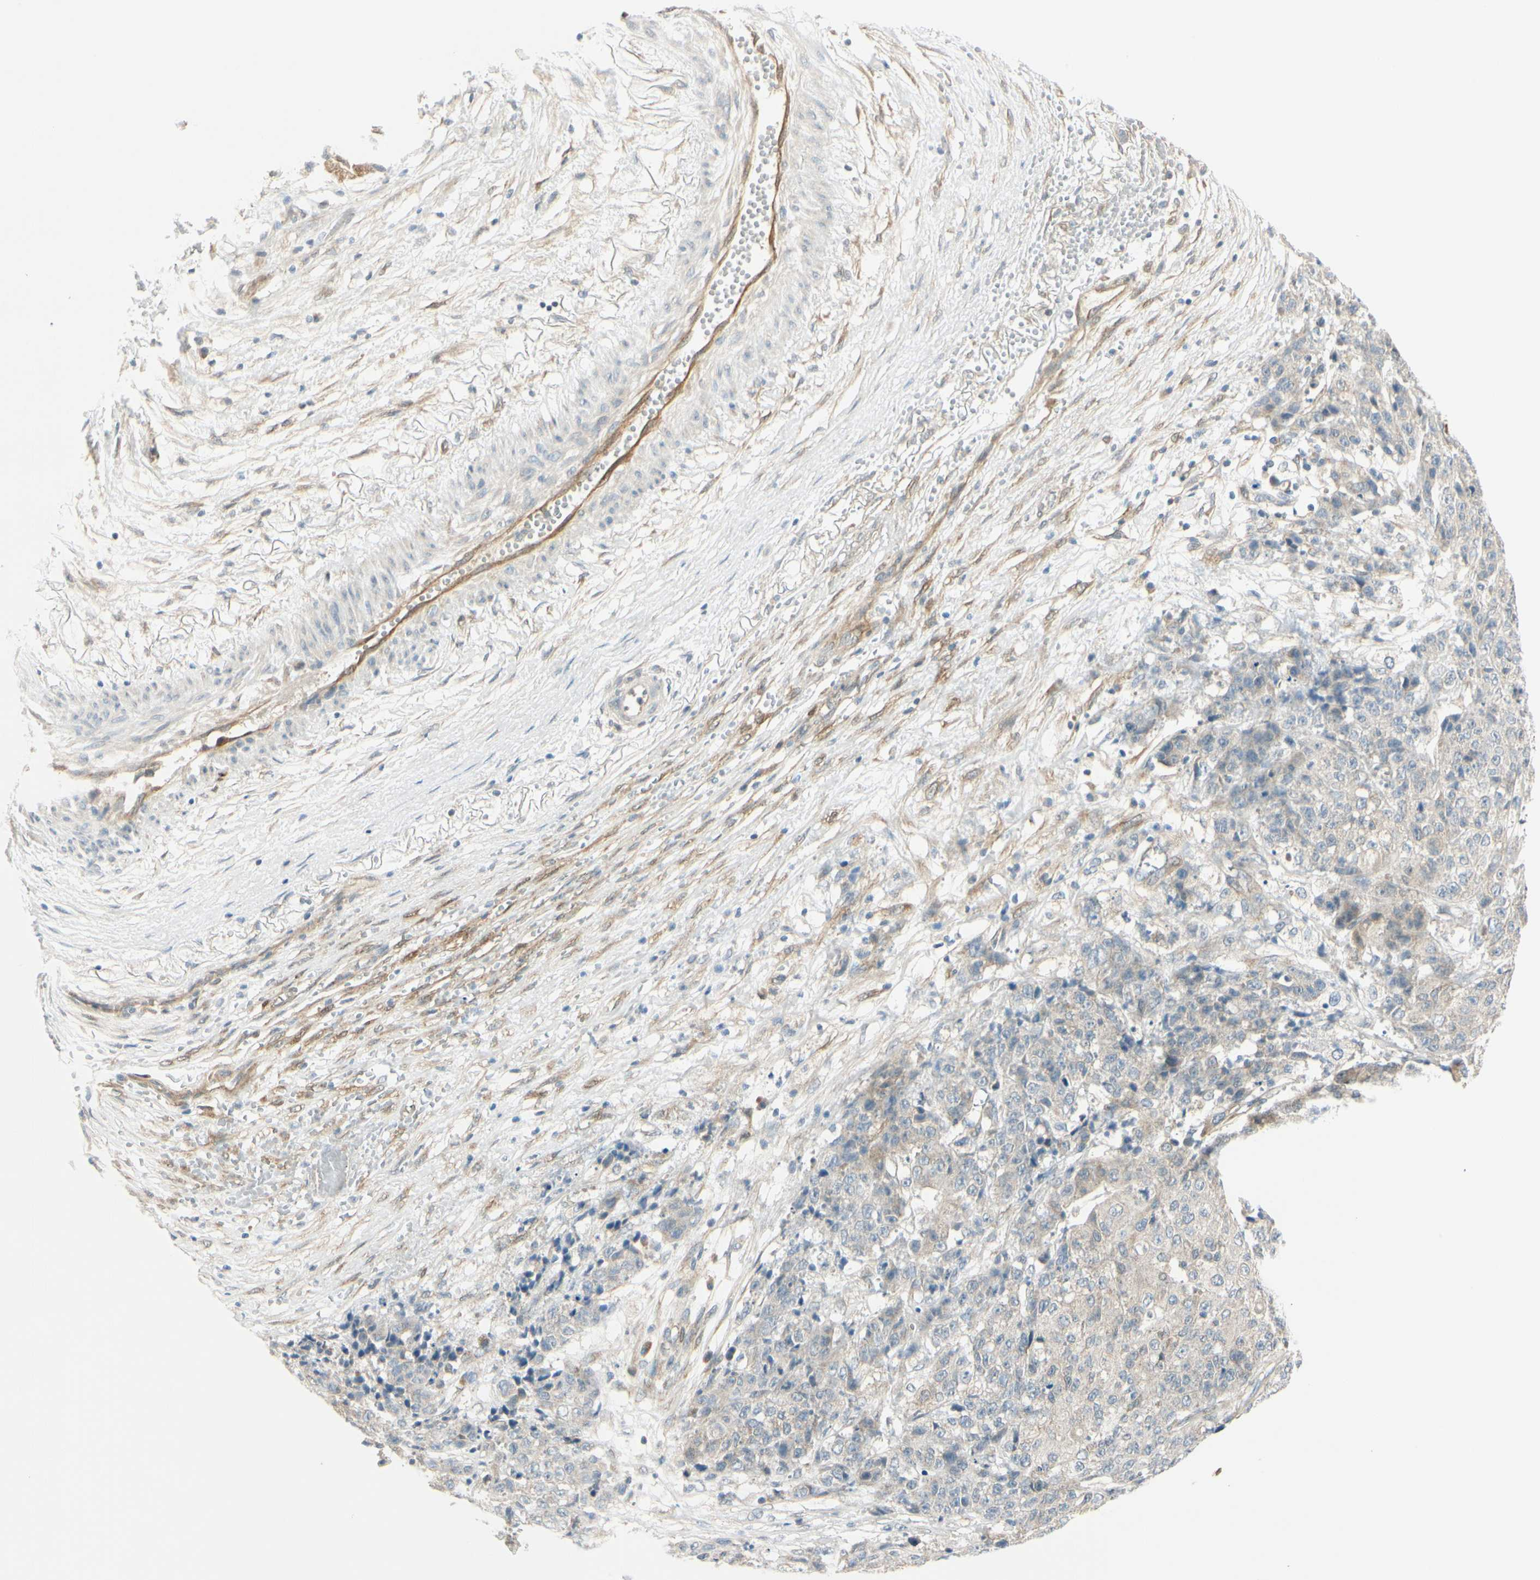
{"staining": {"intensity": "weak", "quantity": "<25%", "location": "cytoplasmic/membranous"}, "tissue": "ovarian cancer", "cell_type": "Tumor cells", "image_type": "cancer", "snomed": [{"axis": "morphology", "description": "Carcinoma, endometroid"}, {"axis": "topography", "description": "Ovary"}], "caption": "This is a photomicrograph of immunohistochemistry staining of ovarian cancer (endometroid carcinoma), which shows no positivity in tumor cells.", "gene": "FHL2", "patient": {"sex": "female", "age": 42}}